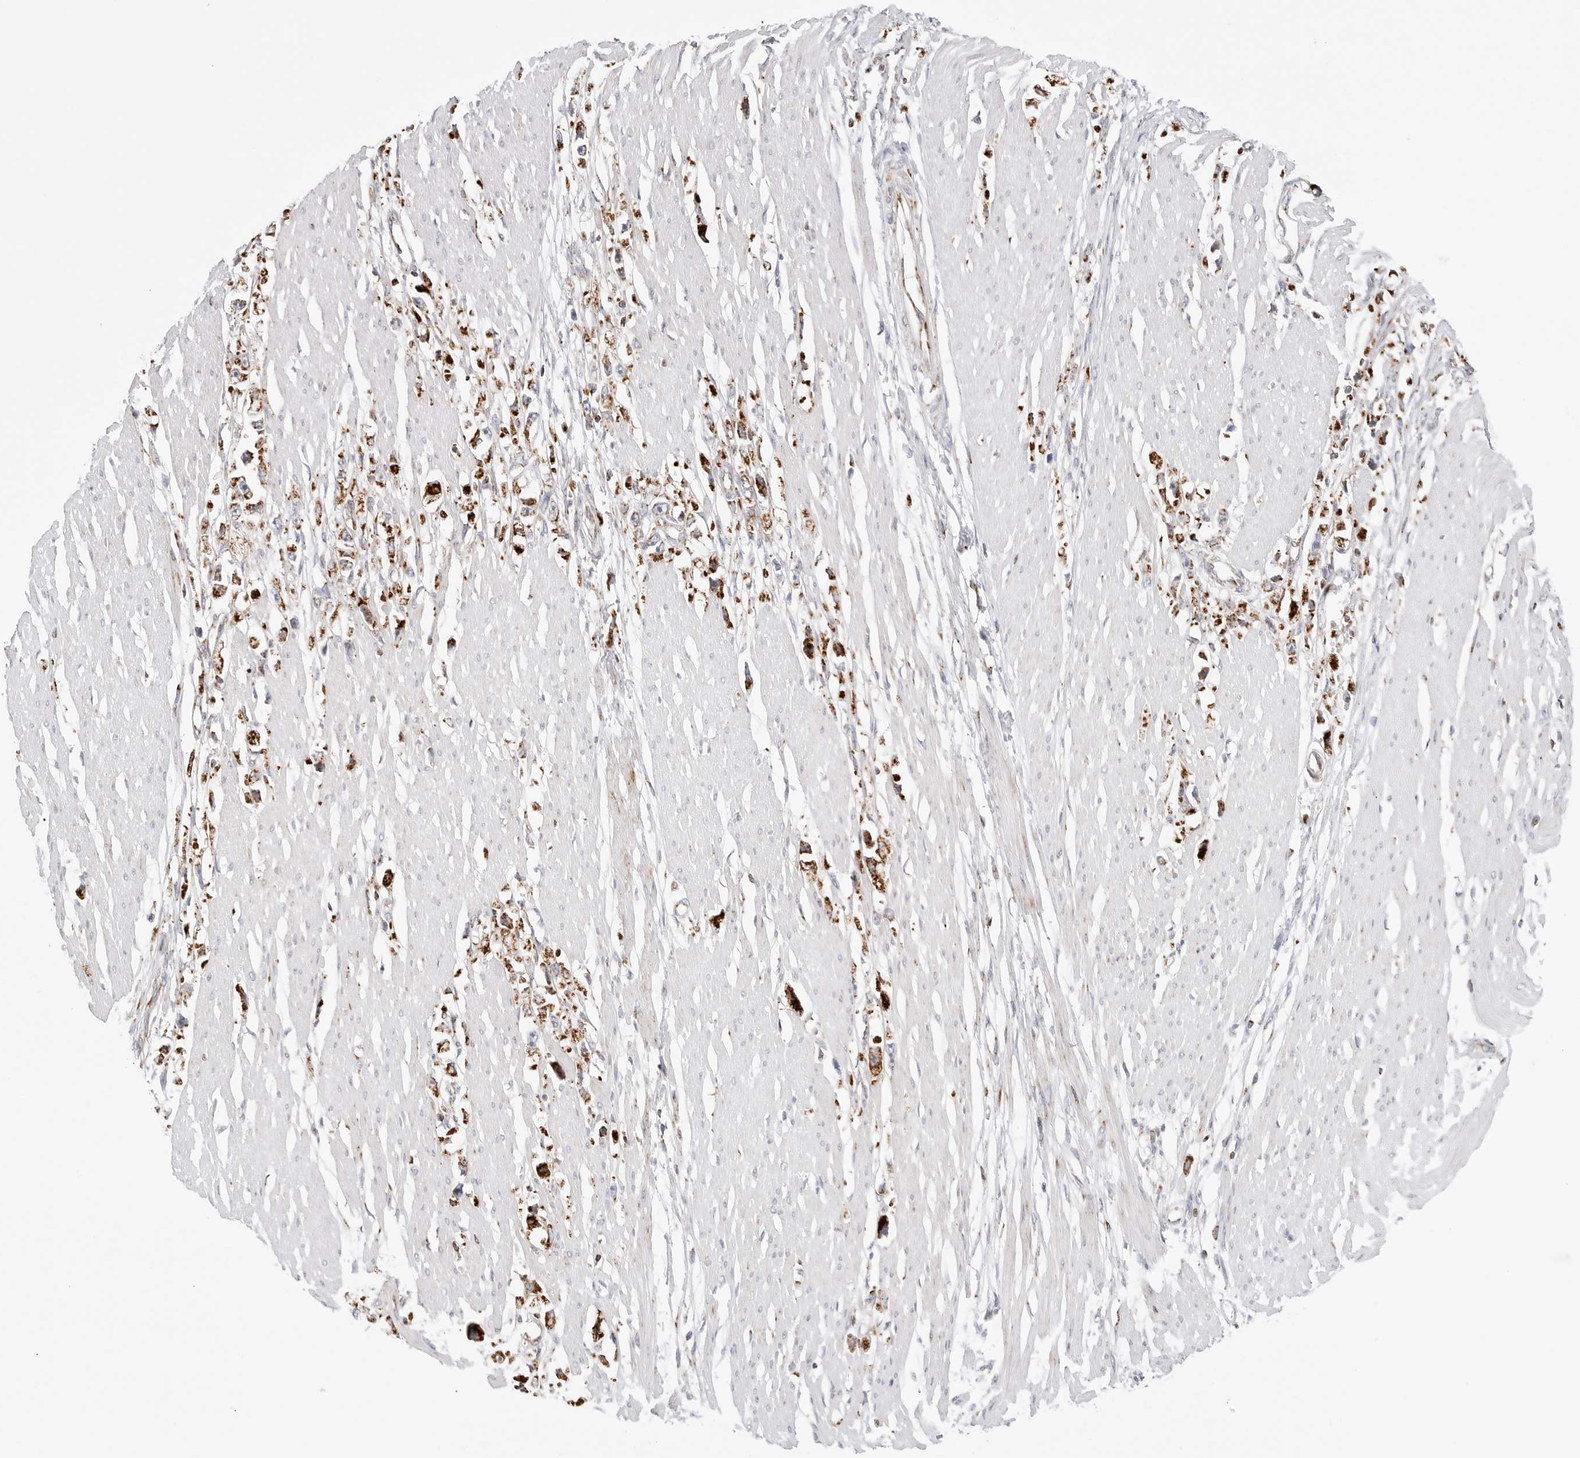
{"staining": {"intensity": "strong", "quantity": ">75%", "location": "cytoplasmic/membranous"}, "tissue": "stomach cancer", "cell_type": "Tumor cells", "image_type": "cancer", "snomed": [{"axis": "morphology", "description": "Adenocarcinoma, NOS"}, {"axis": "topography", "description": "Stomach"}], "caption": "This image displays stomach adenocarcinoma stained with immunohistochemistry (IHC) to label a protein in brown. The cytoplasmic/membranous of tumor cells show strong positivity for the protein. Nuclei are counter-stained blue.", "gene": "ATP5IF1", "patient": {"sex": "female", "age": 59}}